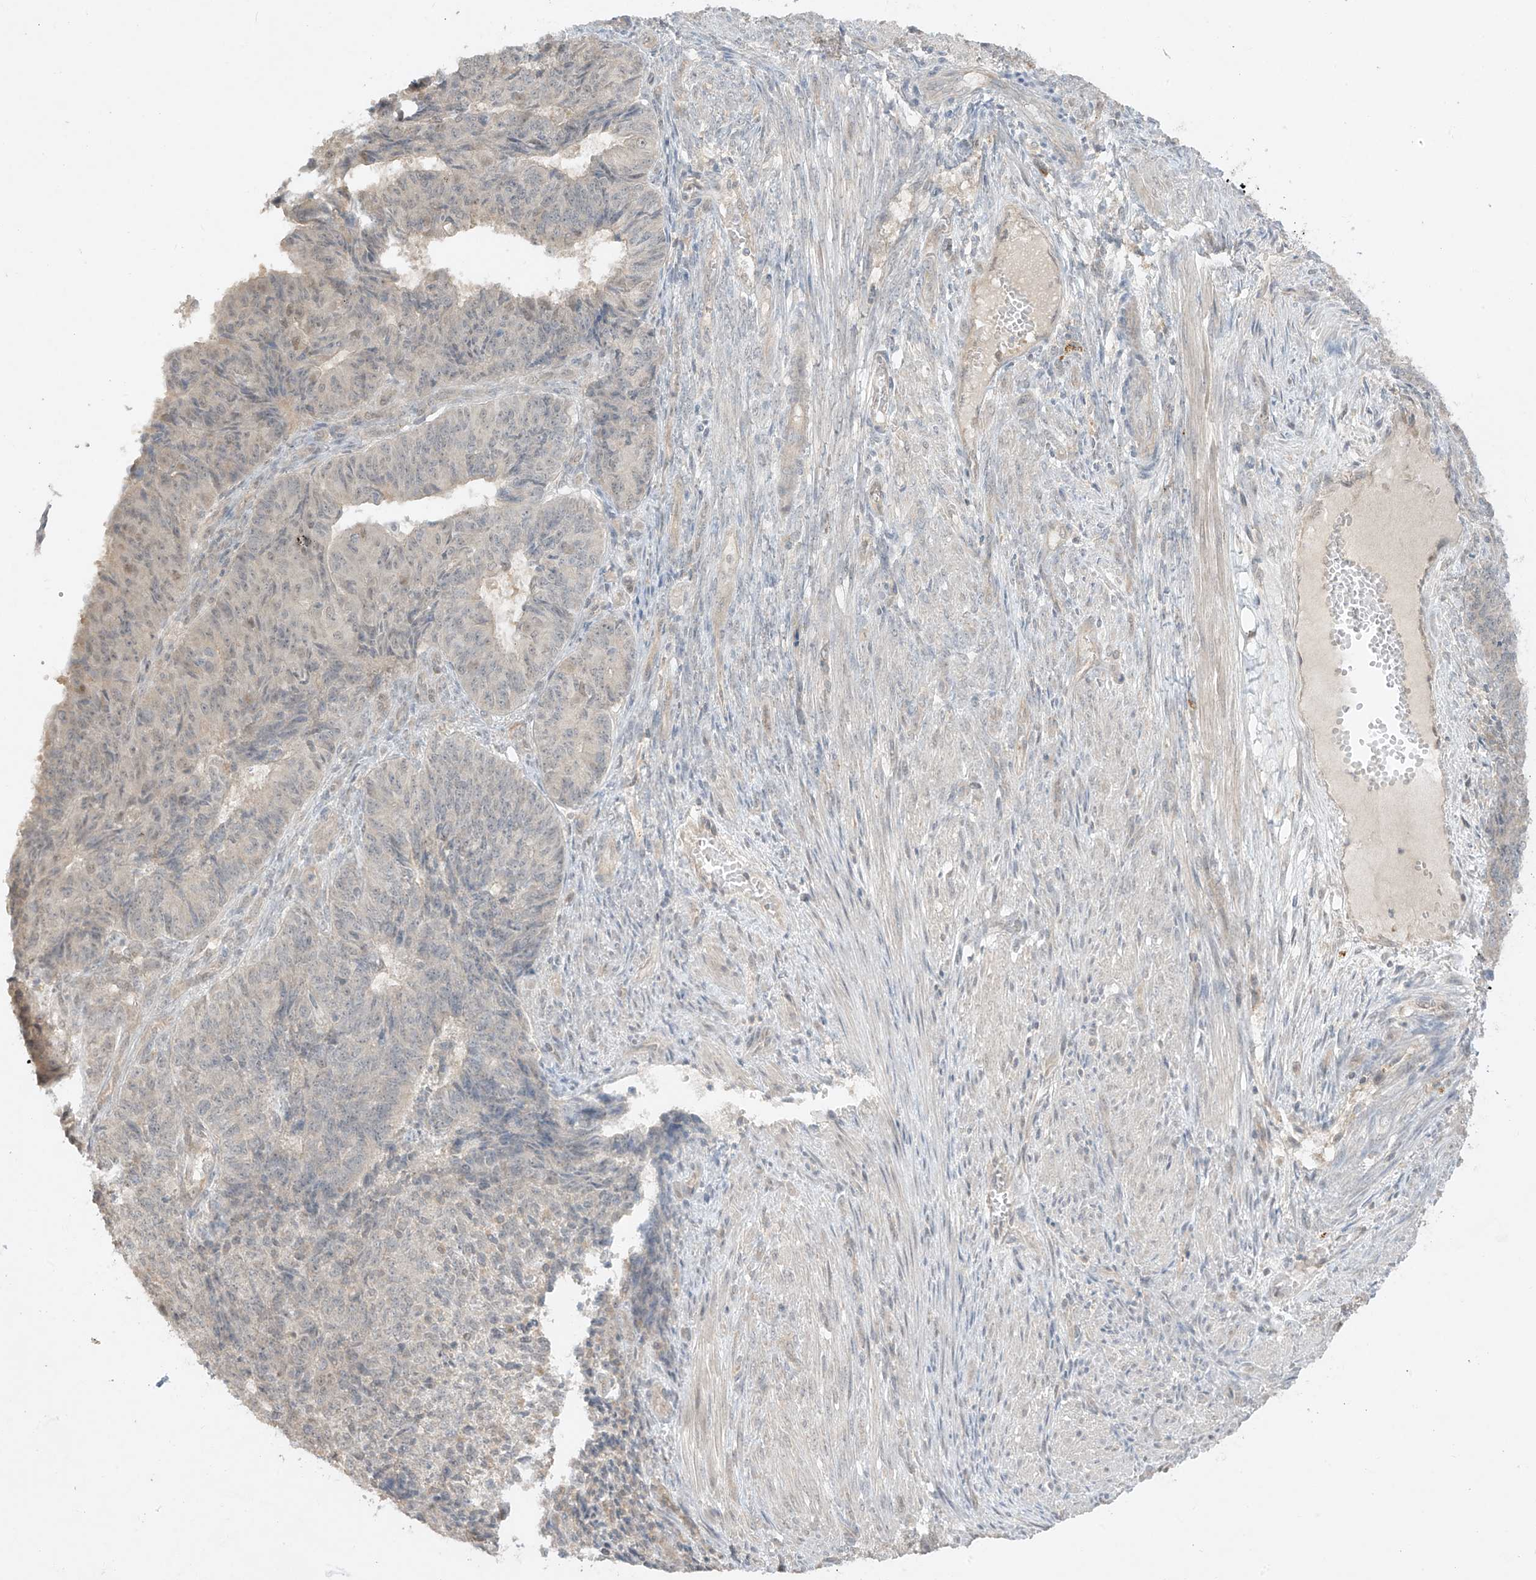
{"staining": {"intensity": "negative", "quantity": "none", "location": "none"}, "tissue": "endometrial cancer", "cell_type": "Tumor cells", "image_type": "cancer", "snomed": [{"axis": "morphology", "description": "Adenocarcinoma, NOS"}, {"axis": "topography", "description": "Endometrium"}], "caption": "This is an immunohistochemistry (IHC) image of human endometrial cancer (adenocarcinoma). There is no expression in tumor cells.", "gene": "ANGEL2", "patient": {"sex": "female", "age": 32}}